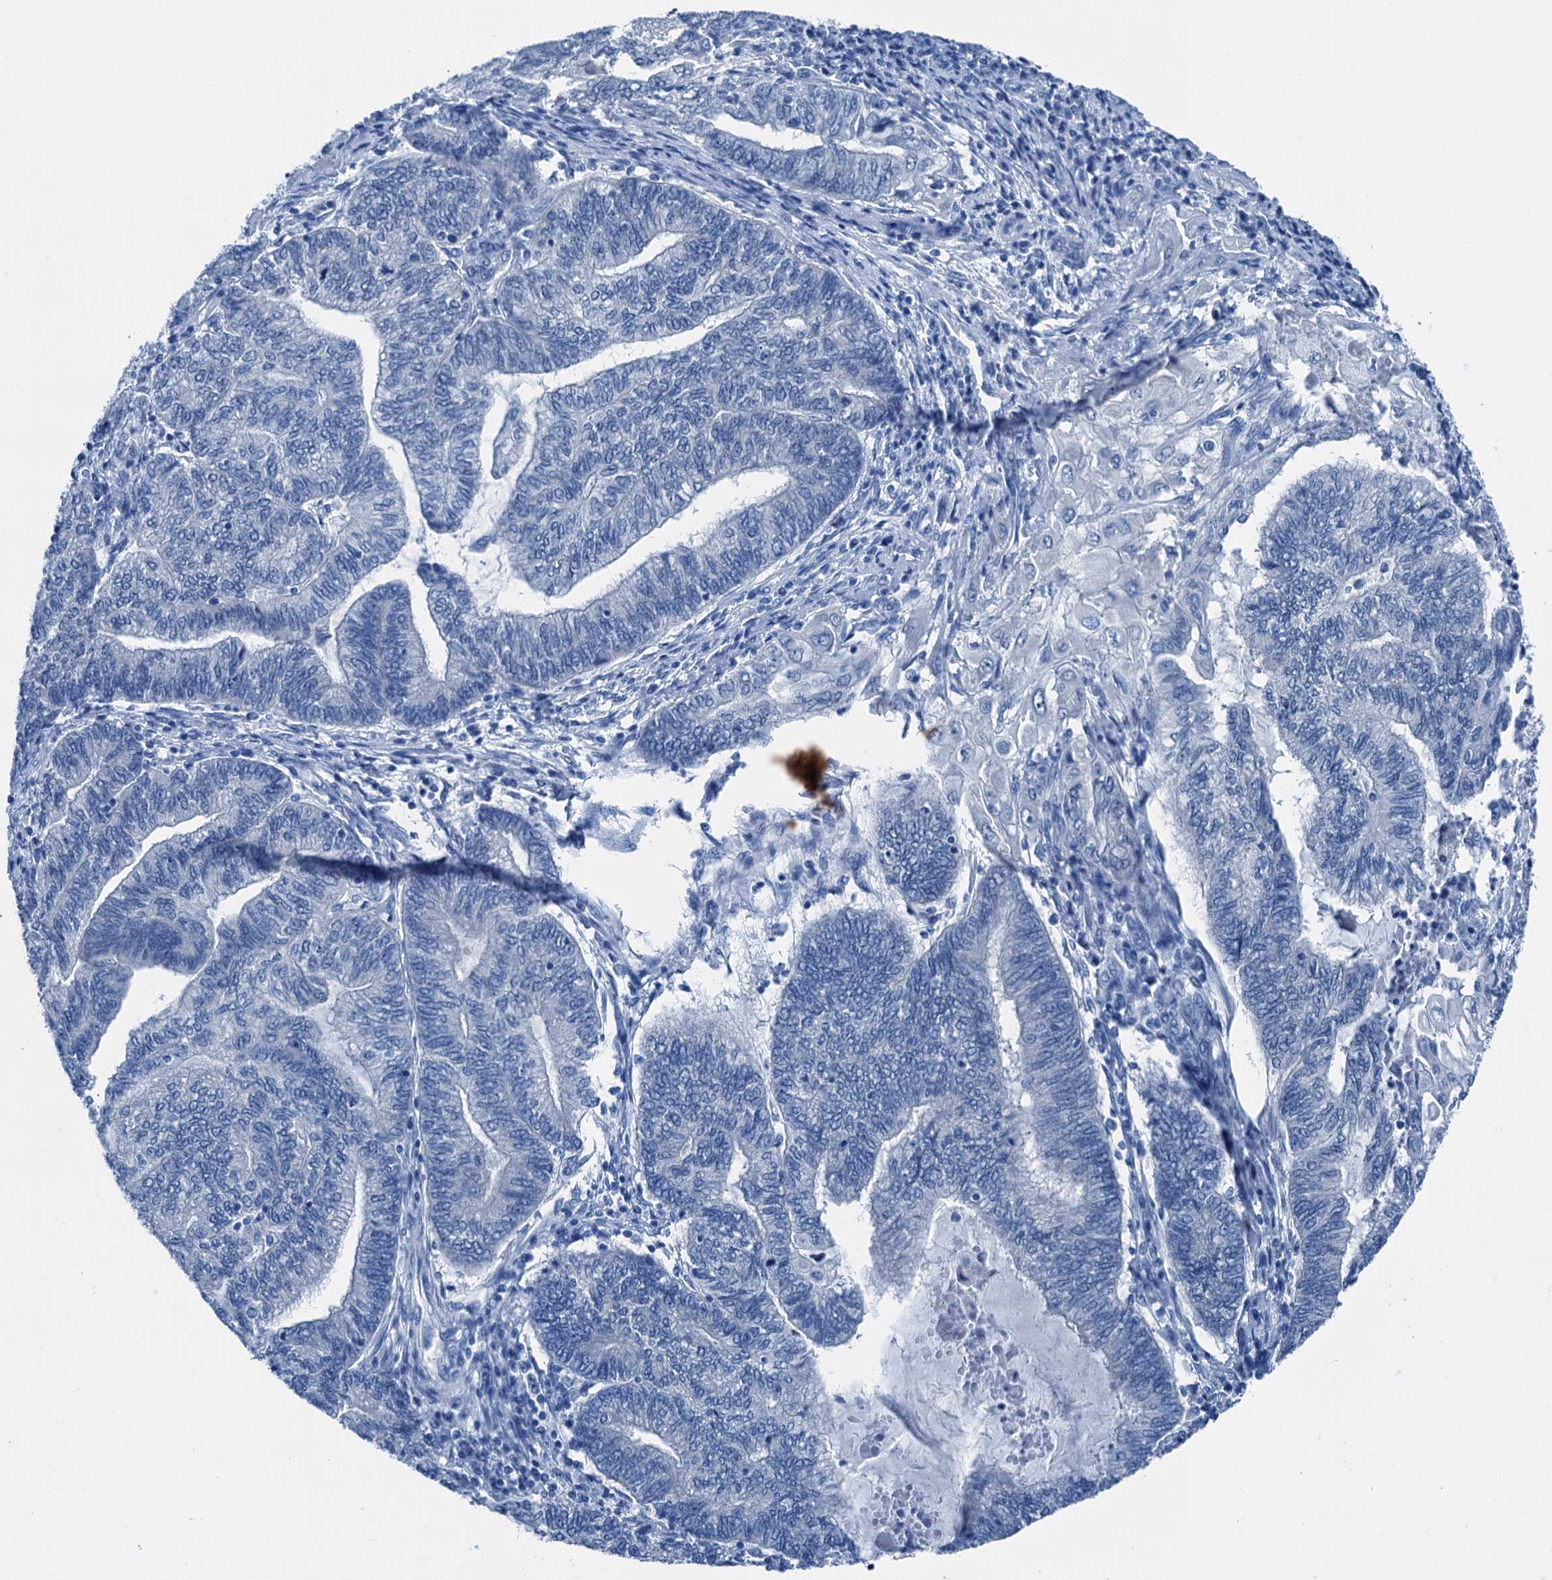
{"staining": {"intensity": "negative", "quantity": "none", "location": "none"}, "tissue": "endometrial cancer", "cell_type": "Tumor cells", "image_type": "cancer", "snomed": [{"axis": "morphology", "description": "Adenocarcinoma, NOS"}, {"axis": "topography", "description": "Uterus"}, {"axis": "topography", "description": "Endometrium"}], "caption": "High magnification brightfield microscopy of adenocarcinoma (endometrial) stained with DAB (brown) and counterstained with hematoxylin (blue): tumor cells show no significant expression.", "gene": "CBLN3", "patient": {"sex": "female", "age": 70}}